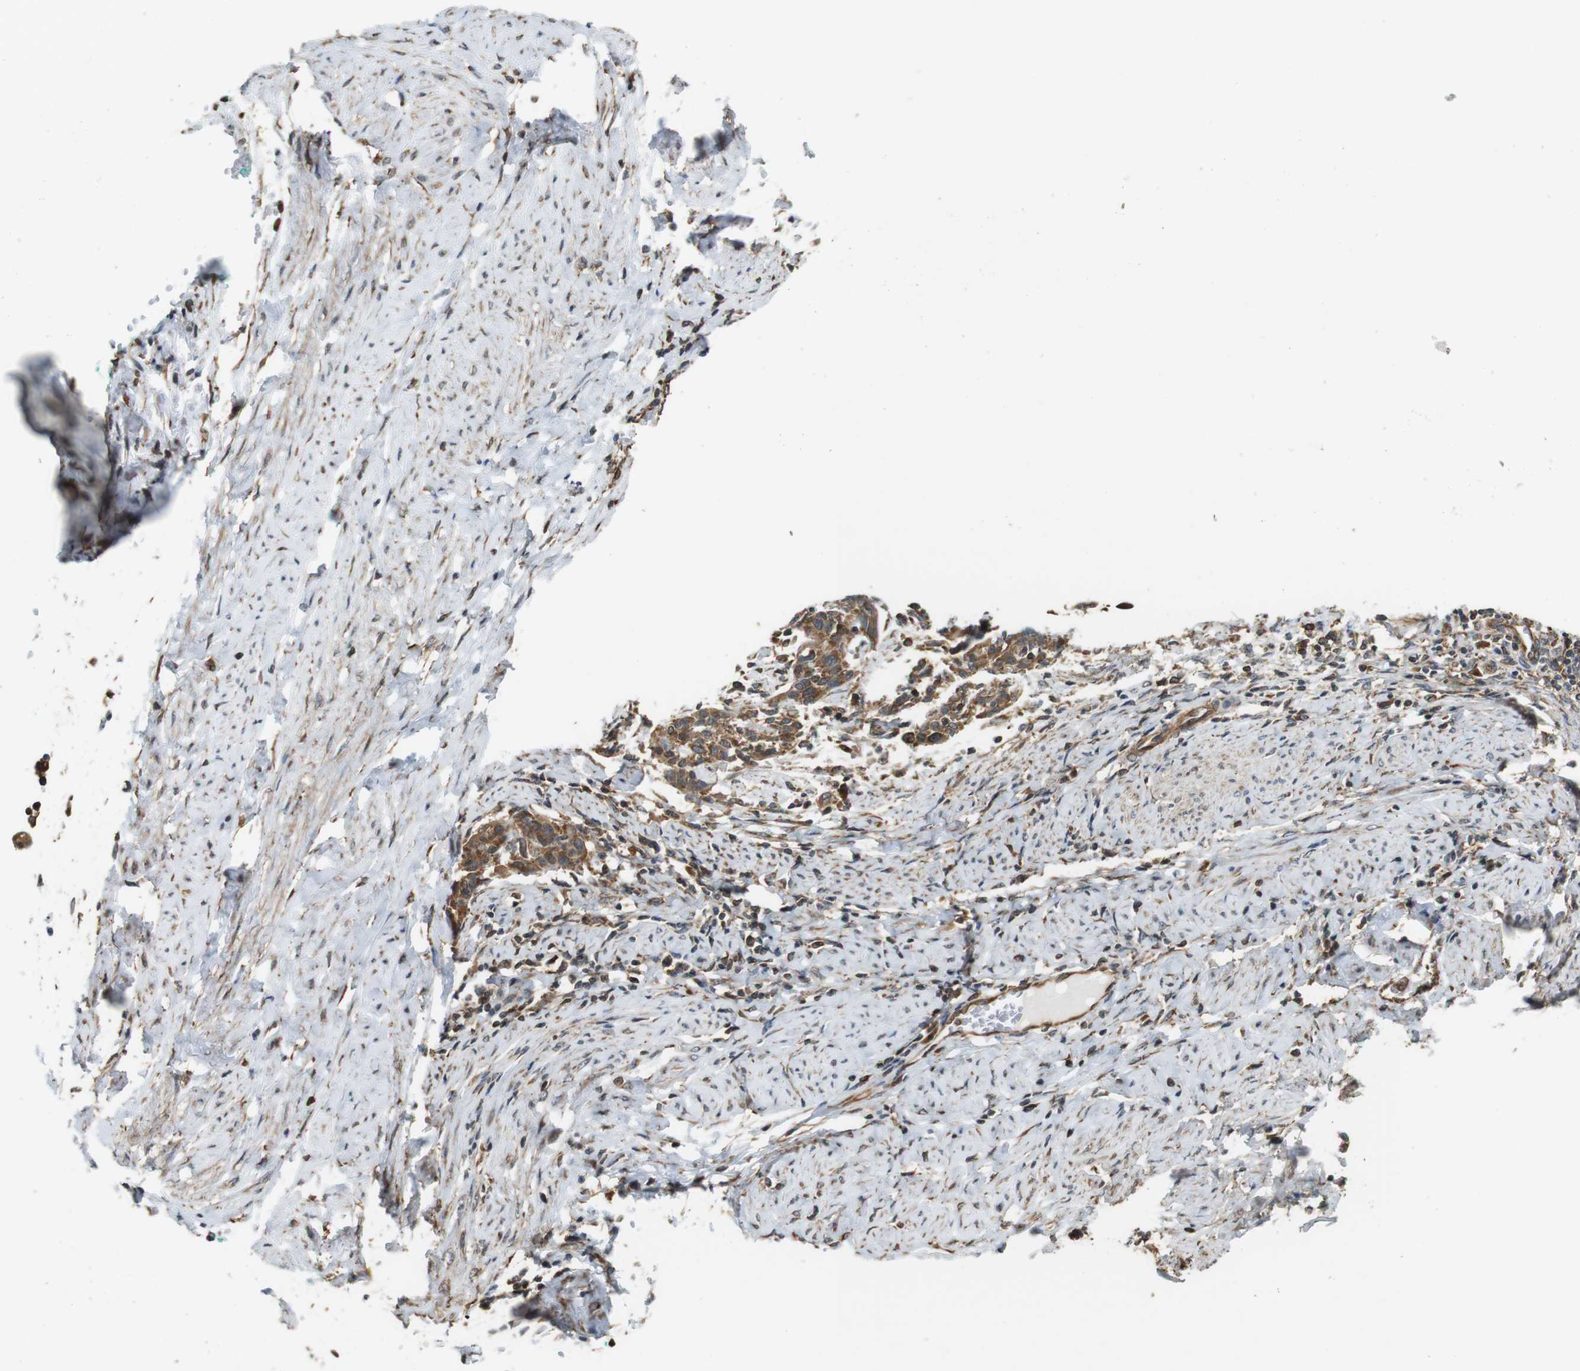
{"staining": {"intensity": "moderate", "quantity": ">75%", "location": "cytoplasmic/membranous"}, "tissue": "cervical cancer", "cell_type": "Tumor cells", "image_type": "cancer", "snomed": [{"axis": "morphology", "description": "Squamous cell carcinoma, NOS"}, {"axis": "topography", "description": "Cervix"}], "caption": "Immunohistochemical staining of cervical squamous cell carcinoma displays medium levels of moderate cytoplasmic/membranous expression in approximately >75% of tumor cells.", "gene": "PA2G4", "patient": {"sex": "female", "age": 38}}